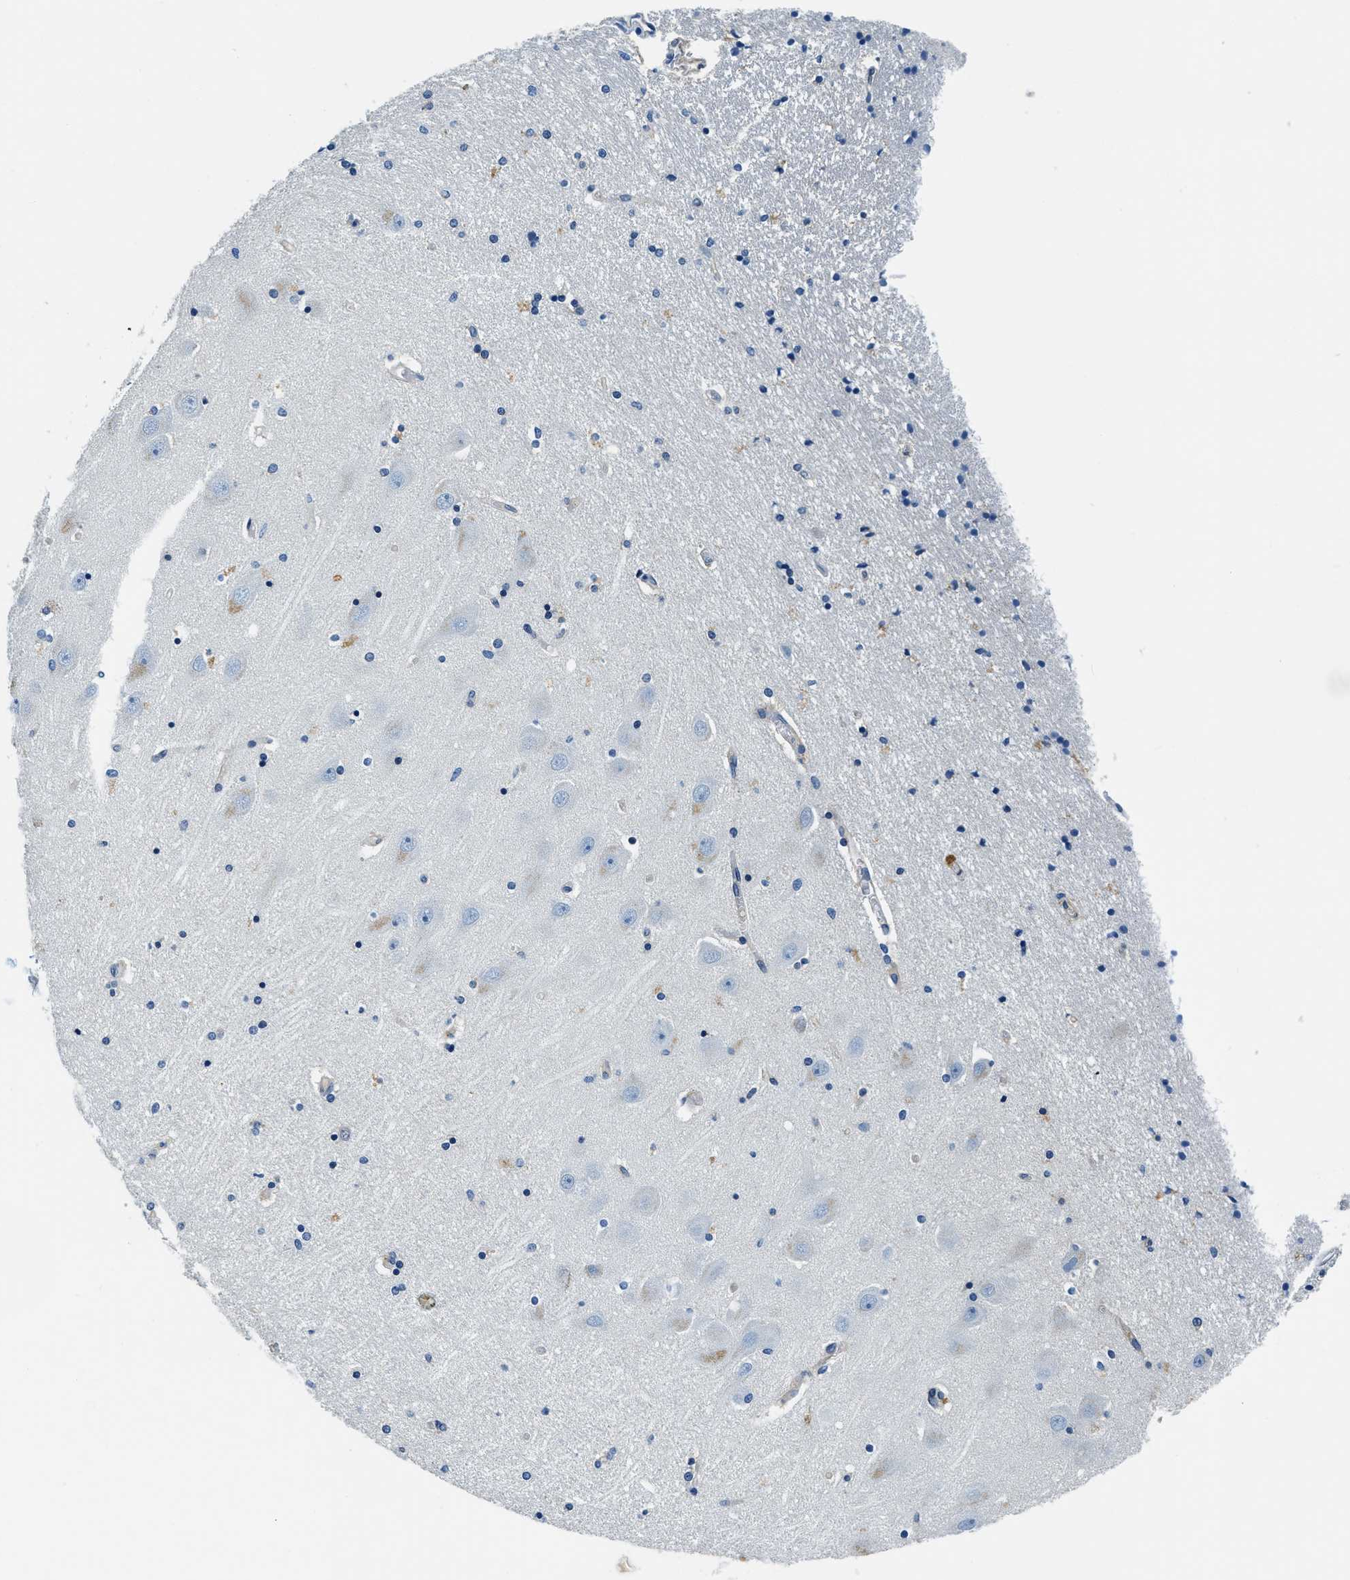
{"staining": {"intensity": "negative", "quantity": "none", "location": "none"}, "tissue": "hippocampus", "cell_type": "Glial cells", "image_type": "normal", "snomed": [{"axis": "morphology", "description": "Normal tissue, NOS"}, {"axis": "topography", "description": "Hippocampus"}], "caption": "Hippocampus stained for a protein using IHC exhibits no positivity glial cells.", "gene": "TWF1", "patient": {"sex": "female", "age": 54}}